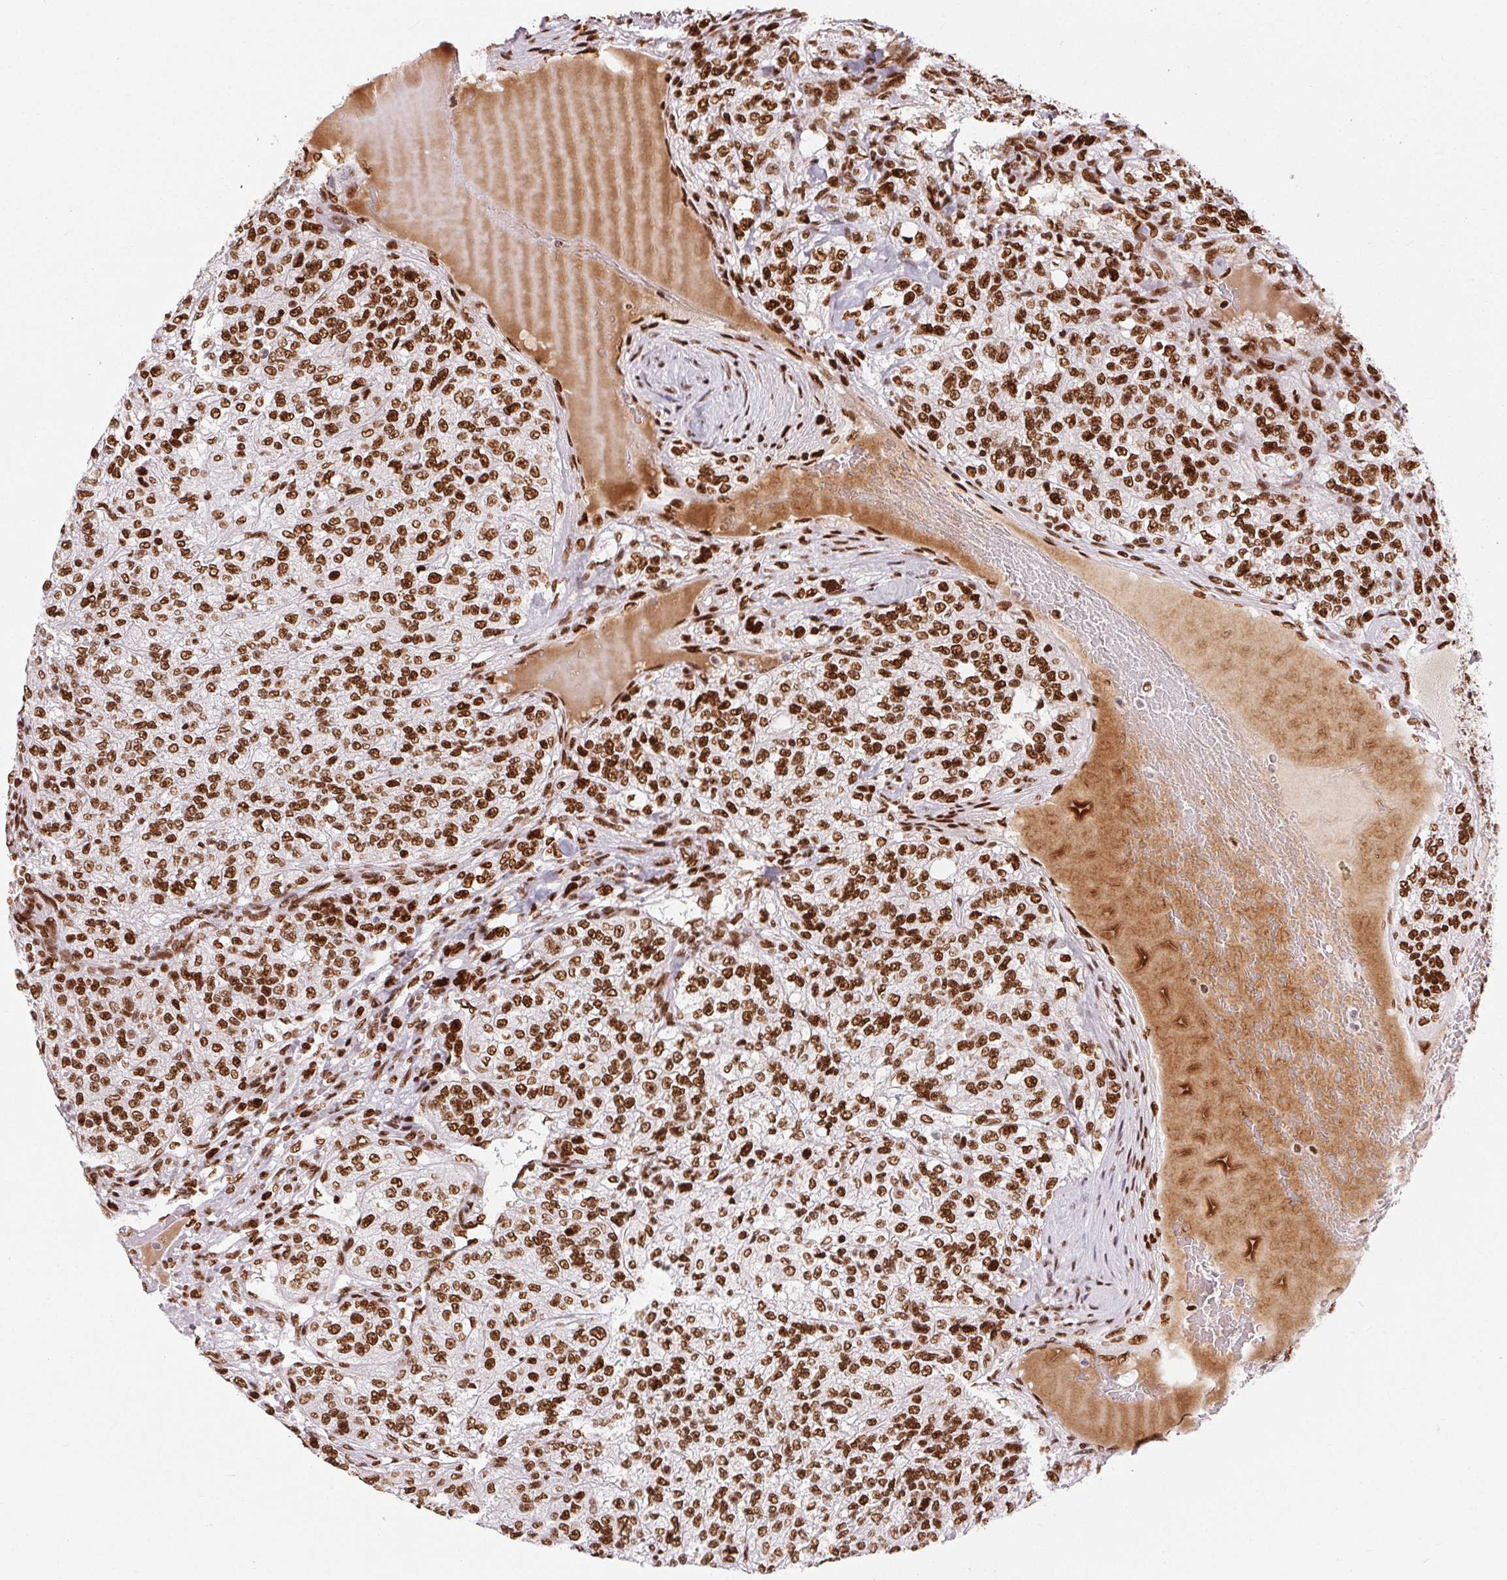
{"staining": {"intensity": "moderate", "quantity": ">75%", "location": "nuclear"}, "tissue": "renal cancer", "cell_type": "Tumor cells", "image_type": "cancer", "snomed": [{"axis": "morphology", "description": "Adenocarcinoma, NOS"}, {"axis": "topography", "description": "Kidney"}], "caption": "High-power microscopy captured an immunohistochemistry (IHC) micrograph of renal adenocarcinoma, revealing moderate nuclear positivity in about >75% of tumor cells.", "gene": "ZNF80", "patient": {"sex": "female", "age": 63}}